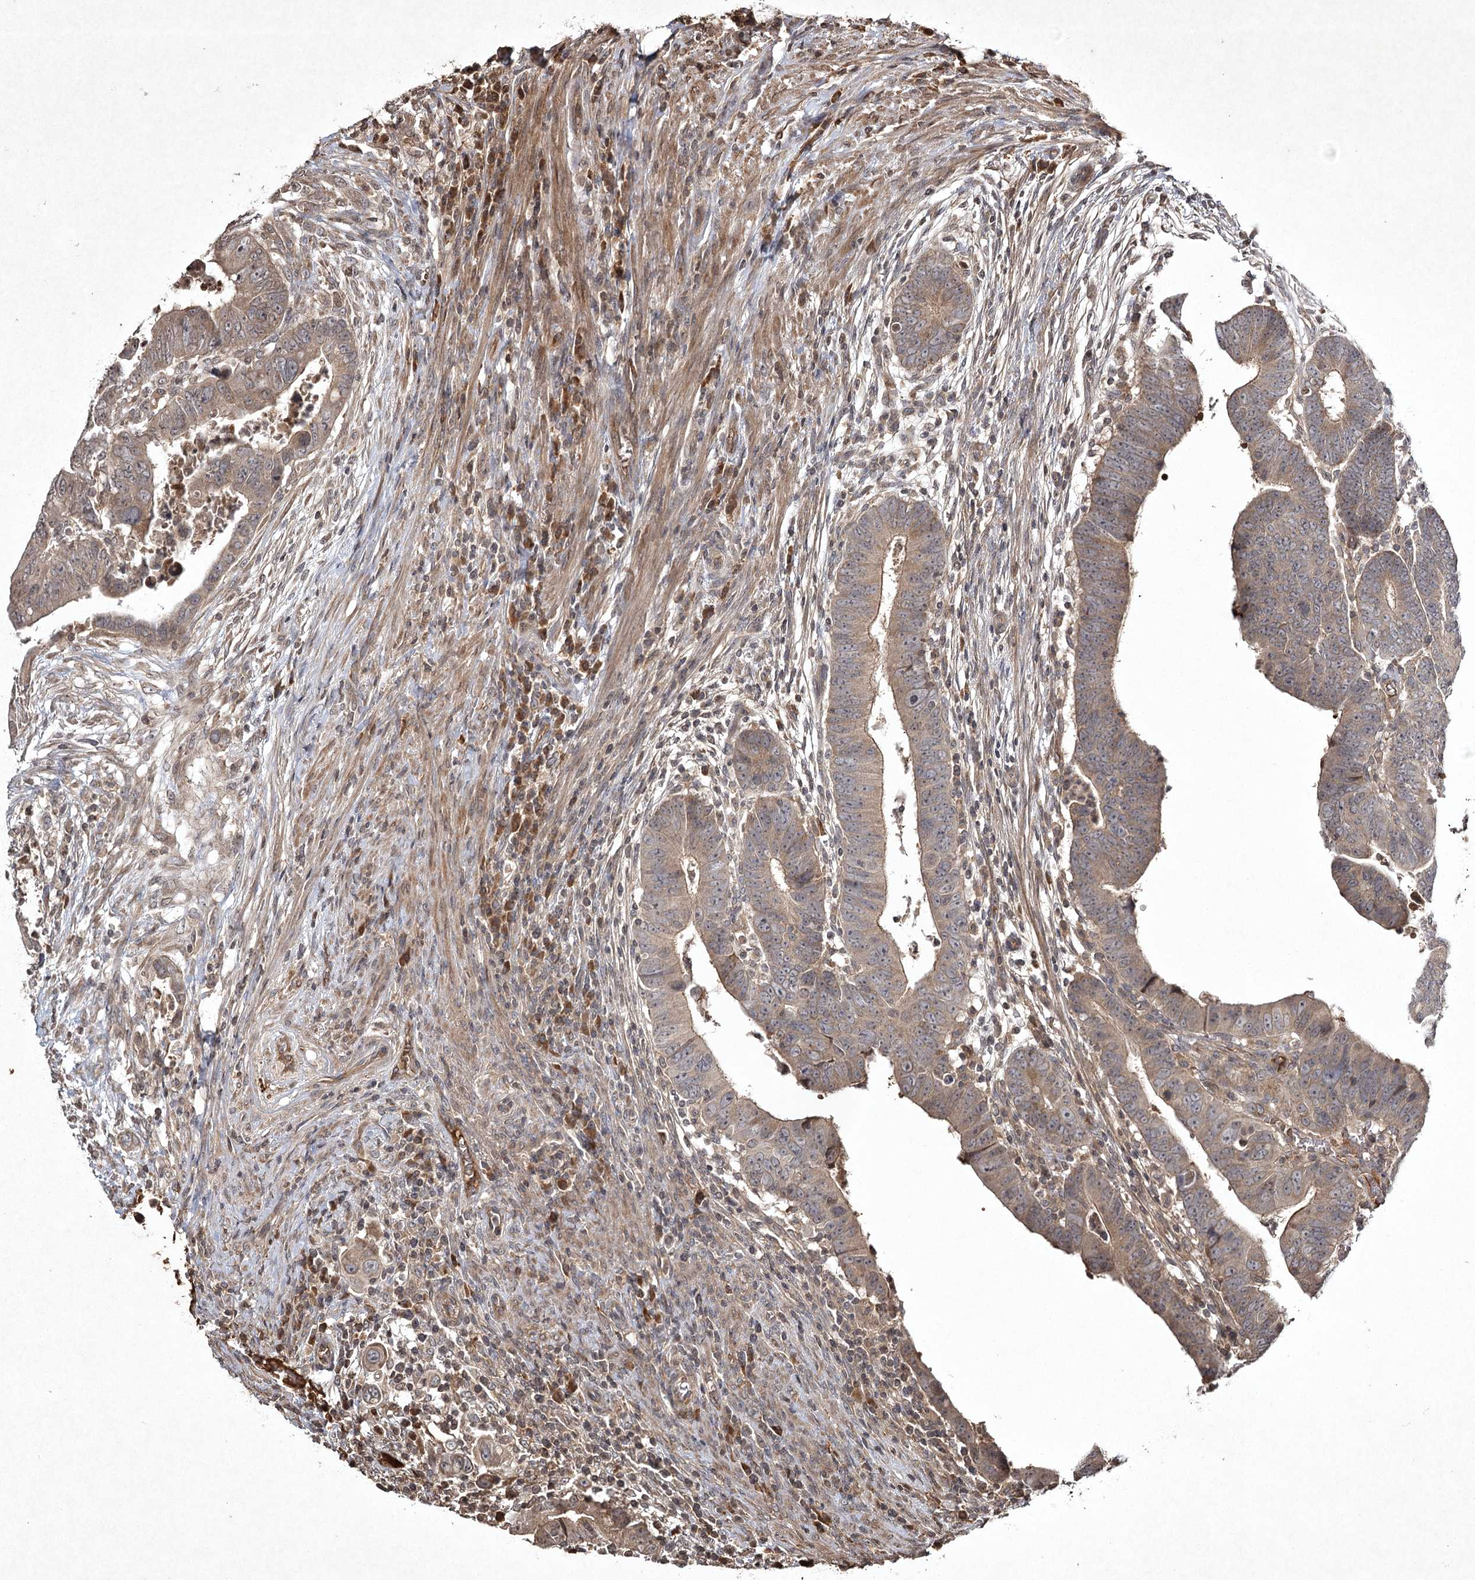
{"staining": {"intensity": "weak", "quantity": "<25%", "location": "cytoplasmic/membranous"}, "tissue": "colorectal cancer", "cell_type": "Tumor cells", "image_type": "cancer", "snomed": [{"axis": "morphology", "description": "Normal tissue, NOS"}, {"axis": "morphology", "description": "Adenocarcinoma, NOS"}, {"axis": "topography", "description": "Rectum"}], "caption": "The histopathology image exhibits no staining of tumor cells in colorectal cancer (adenocarcinoma).", "gene": "CYP2B6", "patient": {"sex": "female", "age": 65}}